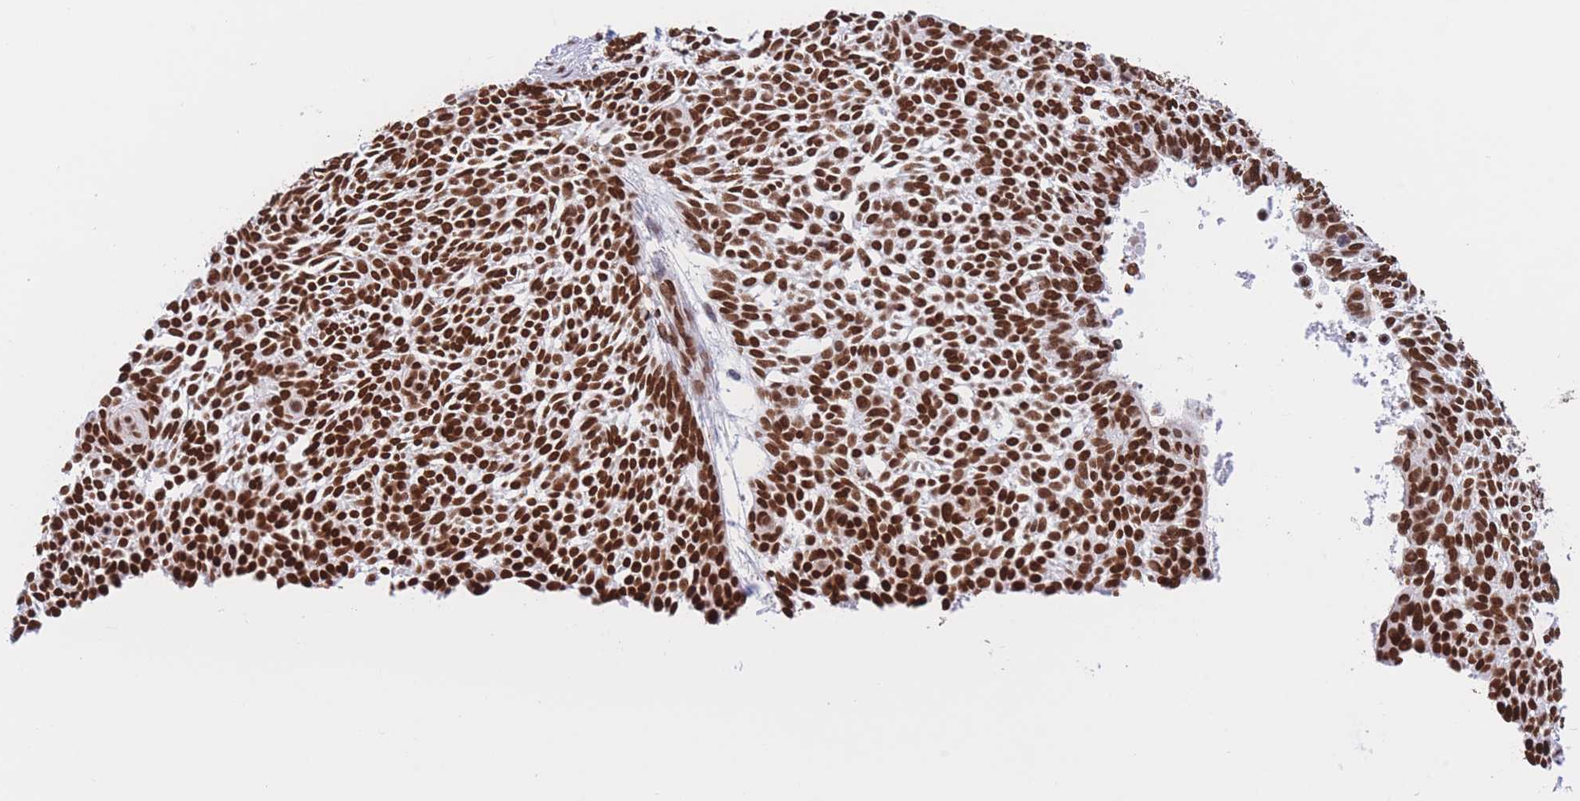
{"staining": {"intensity": "strong", "quantity": ">75%", "location": "nuclear"}, "tissue": "skin cancer", "cell_type": "Tumor cells", "image_type": "cancer", "snomed": [{"axis": "morphology", "description": "Basal cell carcinoma"}, {"axis": "topography", "description": "Skin"}], "caption": "A histopathology image of human basal cell carcinoma (skin) stained for a protein exhibits strong nuclear brown staining in tumor cells. (Stains: DAB (3,3'-diaminobenzidine) in brown, nuclei in blue, Microscopy: brightfield microscopy at high magnification).", "gene": "H2BC11", "patient": {"sex": "male", "age": 61}}